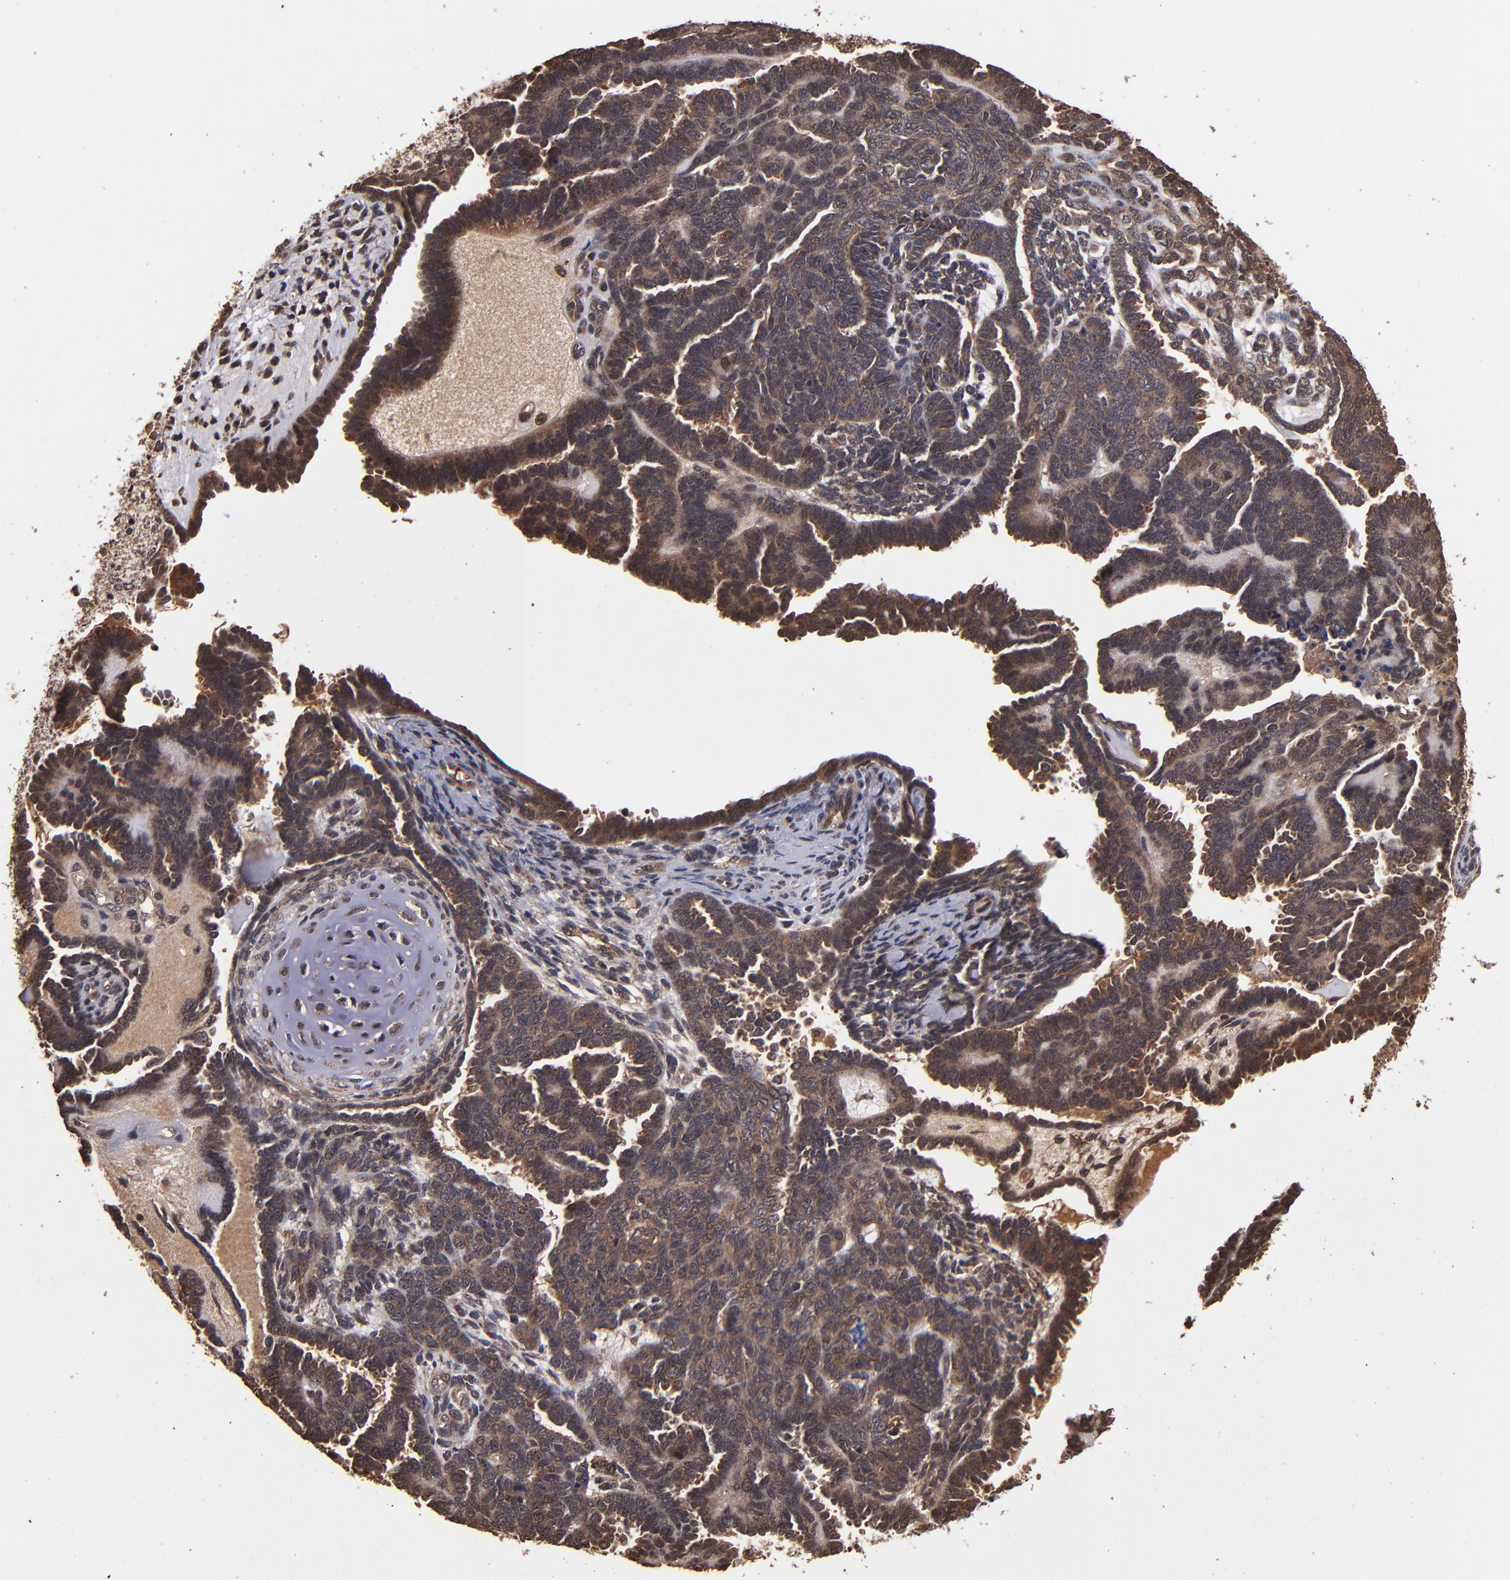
{"staining": {"intensity": "strong", "quantity": ">75%", "location": "cytoplasmic/membranous"}, "tissue": "endometrial cancer", "cell_type": "Tumor cells", "image_type": "cancer", "snomed": [{"axis": "morphology", "description": "Neoplasm, malignant, NOS"}, {"axis": "topography", "description": "Endometrium"}], "caption": "A histopathology image of human endometrial neoplasm (malignant) stained for a protein shows strong cytoplasmic/membranous brown staining in tumor cells. The protein is stained brown, and the nuclei are stained in blue (DAB IHC with brightfield microscopy, high magnification).", "gene": "NFE2L2", "patient": {"sex": "female", "age": 74}}